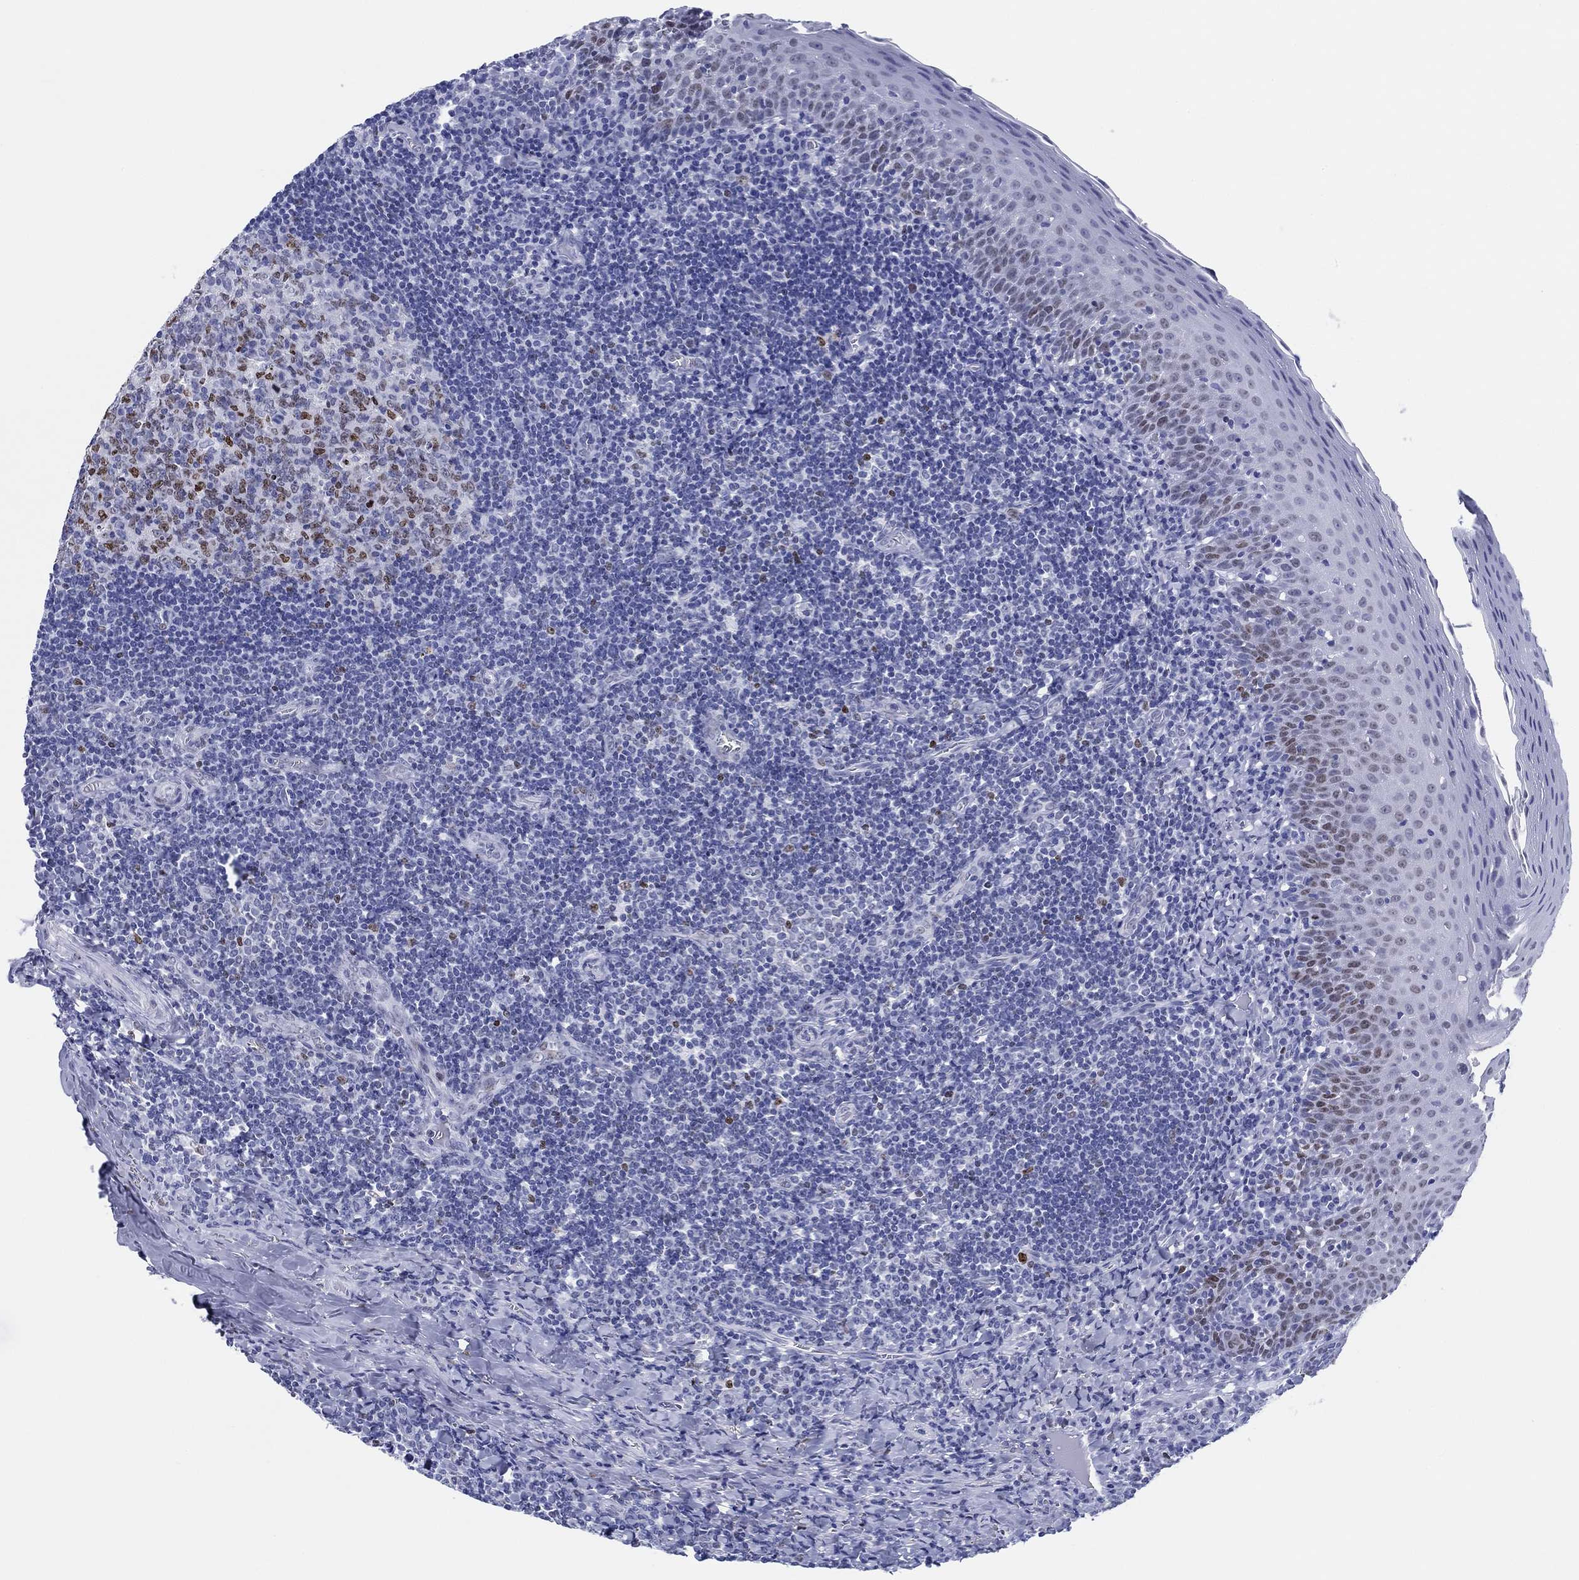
{"staining": {"intensity": "moderate", "quantity": "25%-75%", "location": "nuclear"}, "tissue": "tonsil", "cell_type": "Germinal center cells", "image_type": "normal", "snomed": [{"axis": "morphology", "description": "Normal tissue, NOS"}, {"axis": "morphology", "description": "Inflammation, NOS"}, {"axis": "topography", "description": "Tonsil"}], "caption": "Immunohistochemistry (DAB) staining of normal human tonsil exhibits moderate nuclear protein staining in about 25%-75% of germinal center cells. (Stains: DAB (3,3'-diaminobenzidine) in brown, nuclei in blue, Microscopy: brightfield microscopy at high magnification).", "gene": "H1", "patient": {"sex": "female", "age": 31}}